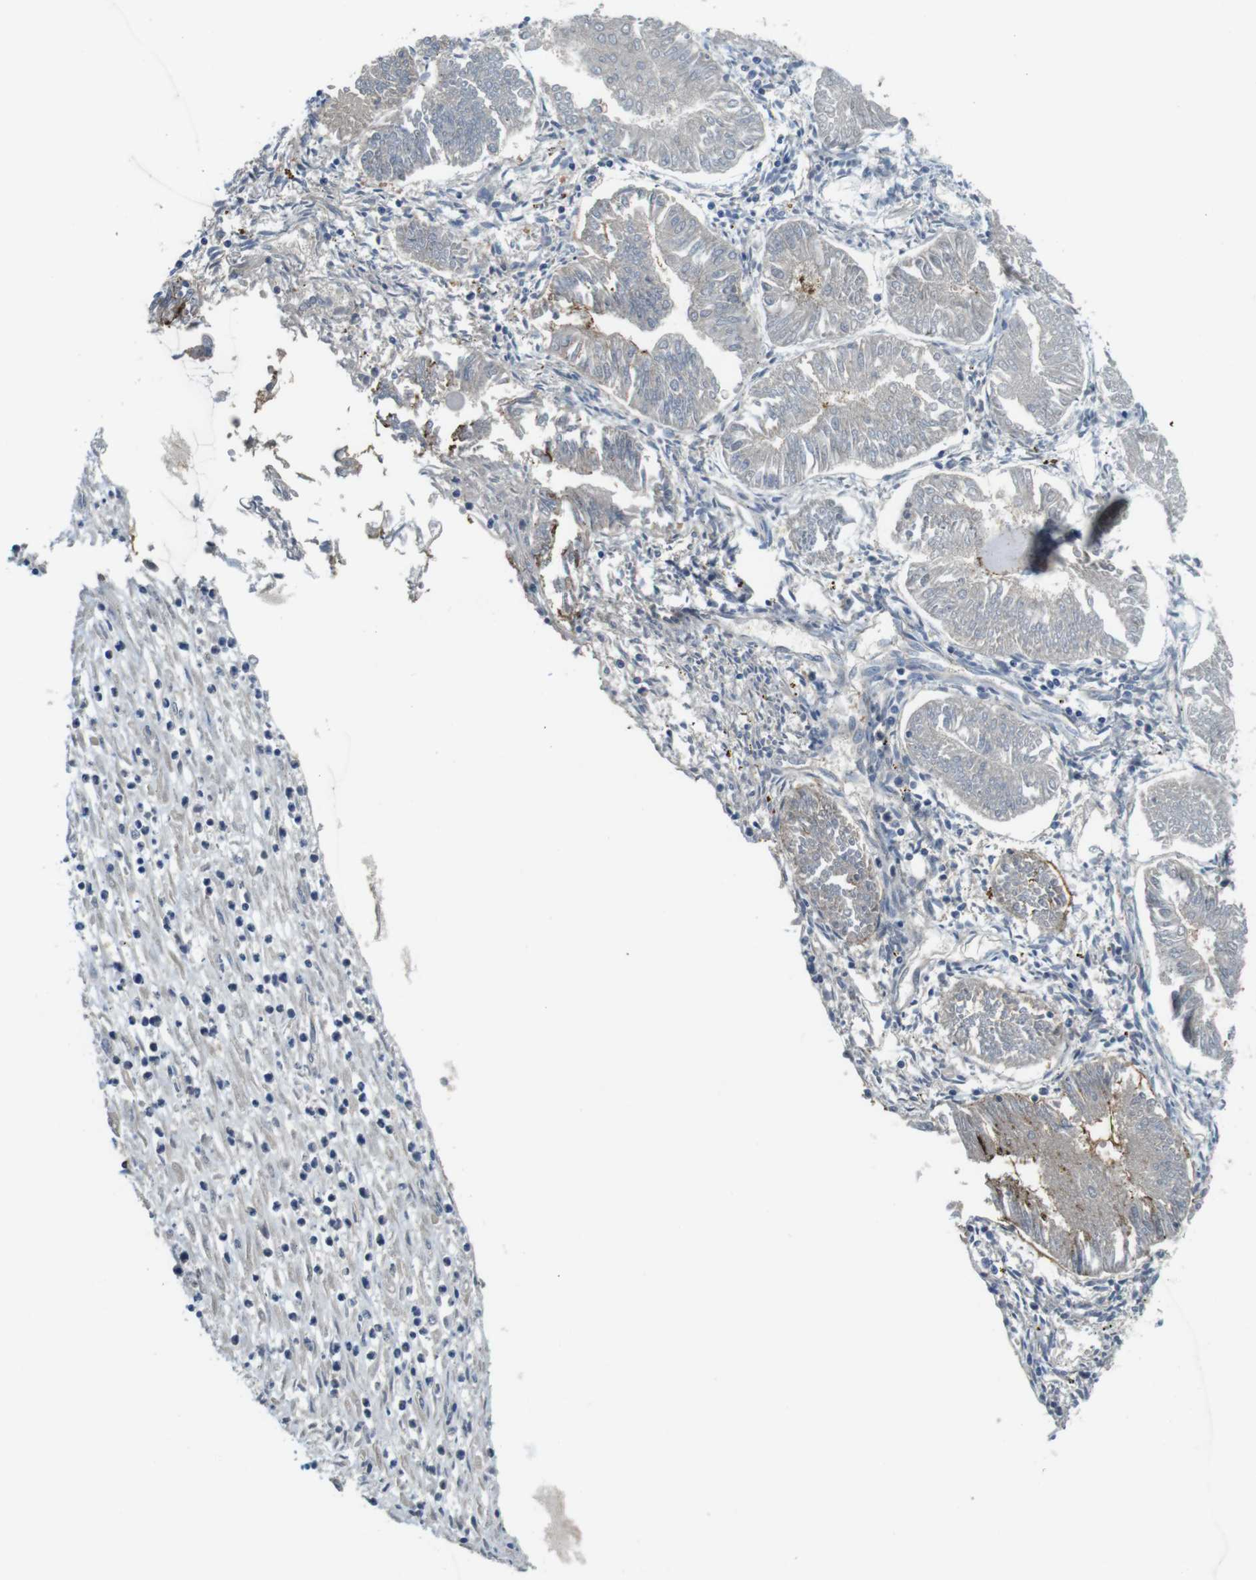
{"staining": {"intensity": "negative", "quantity": "none", "location": "none"}, "tissue": "endometrial cancer", "cell_type": "Tumor cells", "image_type": "cancer", "snomed": [{"axis": "morphology", "description": "Adenocarcinoma, NOS"}, {"axis": "topography", "description": "Endometrium"}], "caption": "Immunohistochemistry image of endometrial adenocarcinoma stained for a protein (brown), which shows no expression in tumor cells. (DAB (3,3'-diaminobenzidine) immunohistochemistry, high magnification).", "gene": "ABHD15", "patient": {"sex": "female", "age": 53}}